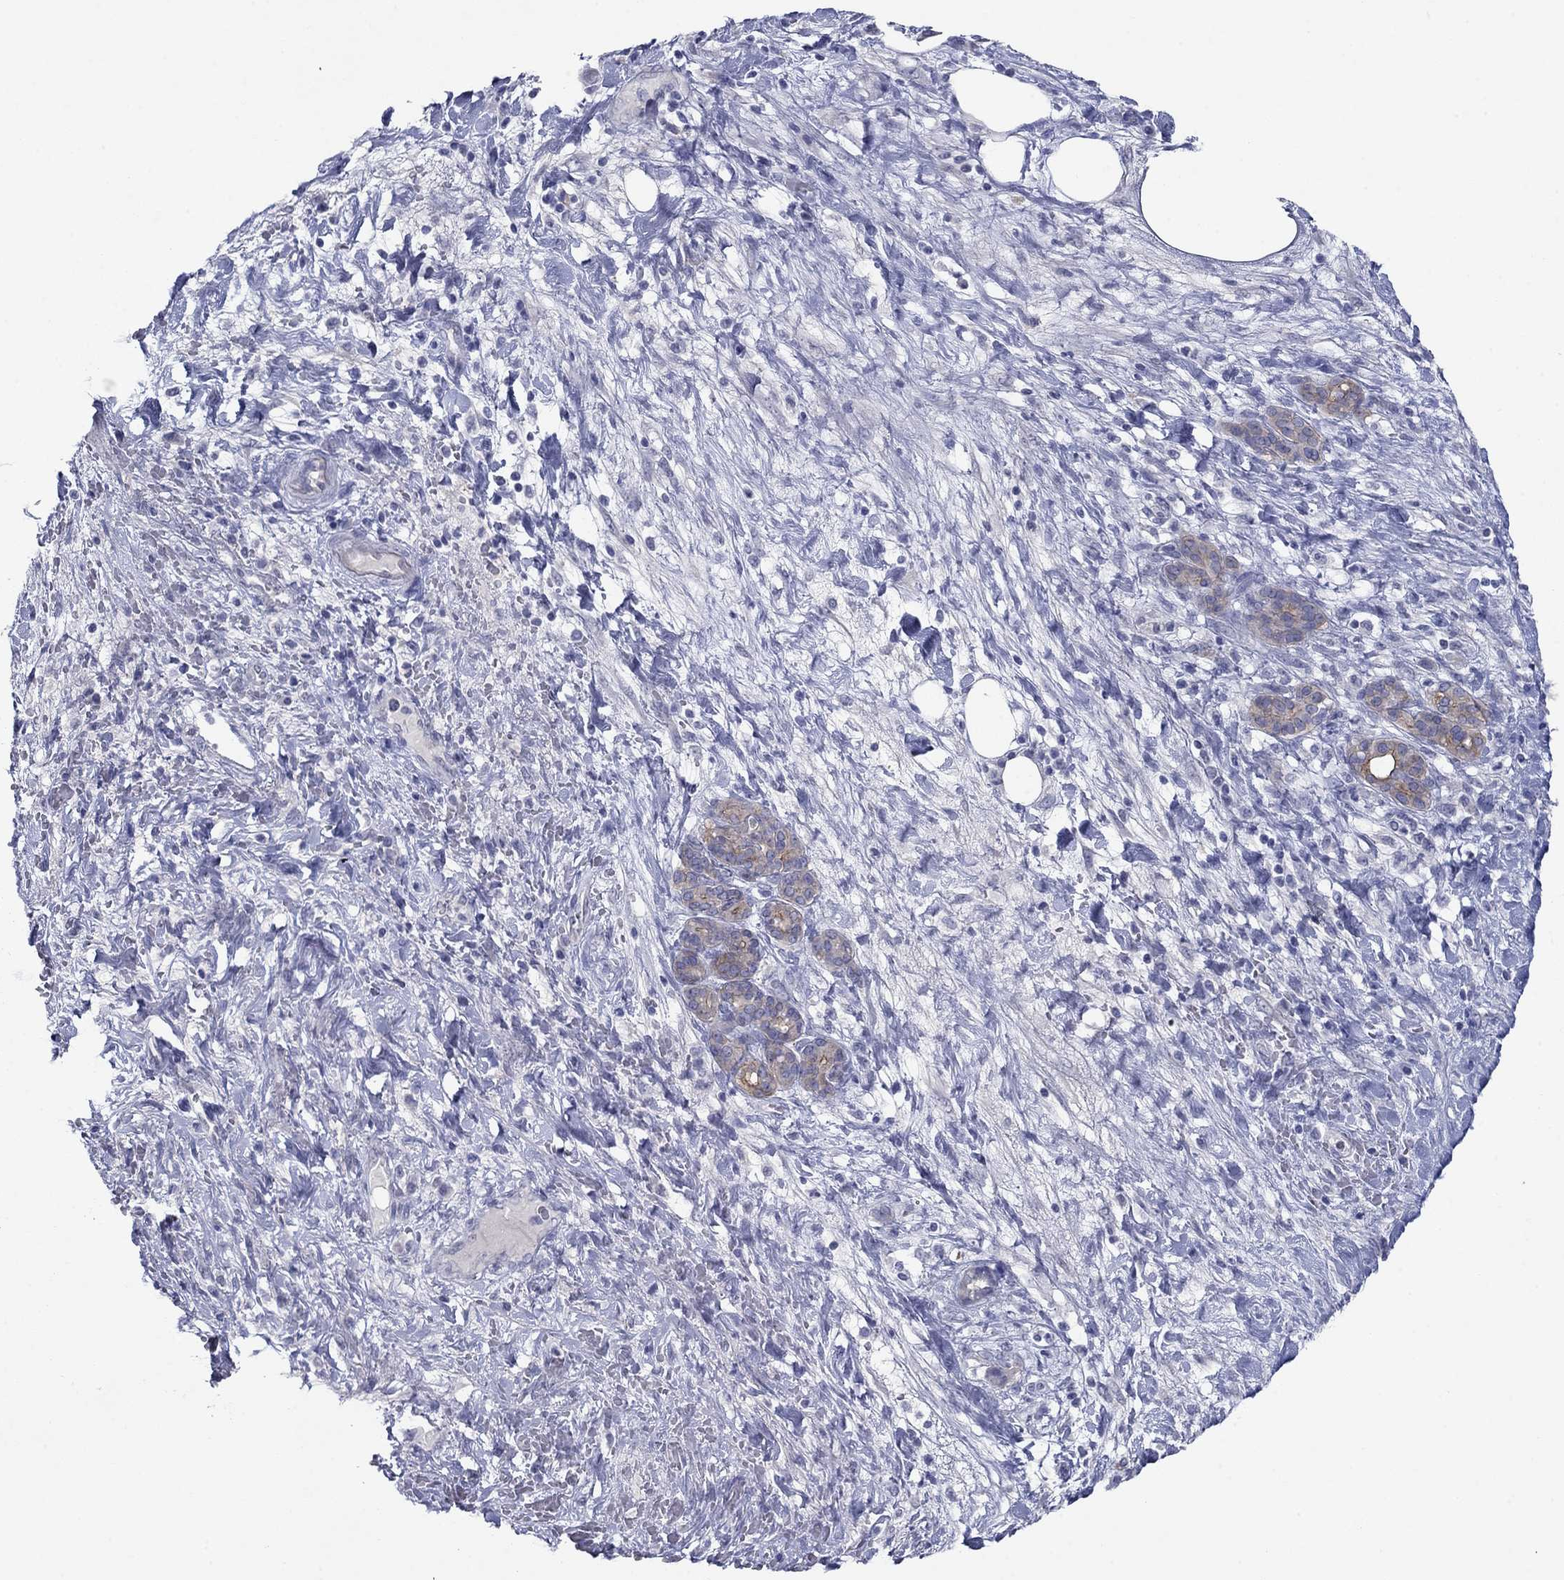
{"staining": {"intensity": "strong", "quantity": "<25%", "location": "cytoplasmic/membranous"}, "tissue": "pancreatic cancer", "cell_type": "Tumor cells", "image_type": "cancer", "snomed": [{"axis": "morphology", "description": "Adenocarcinoma, NOS"}, {"axis": "topography", "description": "Pancreas"}], "caption": "Brown immunohistochemical staining in human pancreatic cancer (adenocarcinoma) shows strong cytoplasmic/membranous expression in about <25% of tumor cells.", "gene": "PLS1", "patient": {"sex": "male", "age": 44}}